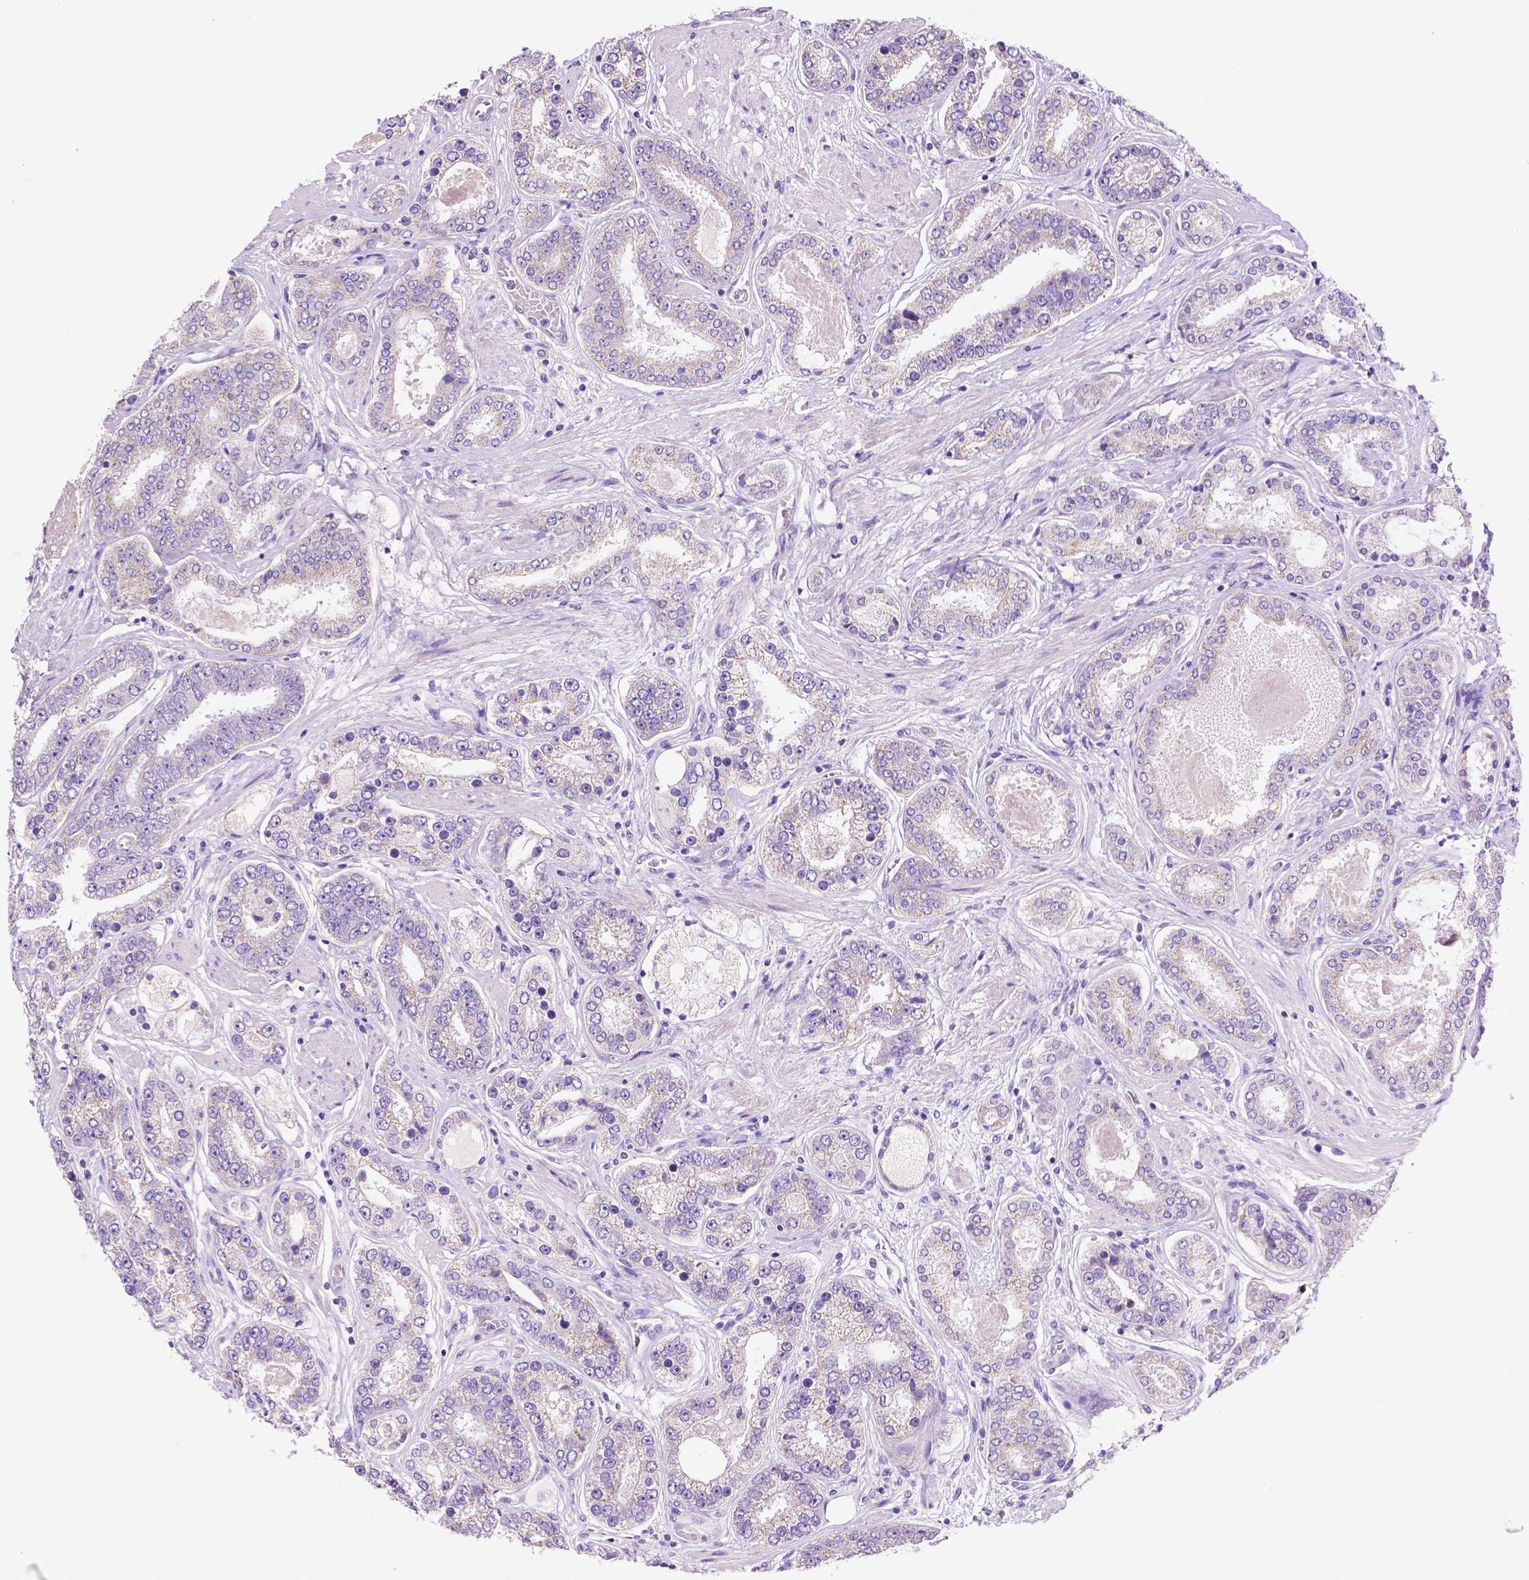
{"staining": {"intensity": "negative", "quantity": "none", "location": "none"}, "tissue": "prostate cancer", "cell_type": "Tumor cells", "image_type": "cancer", "snomed": [{"axis": "morphology", "description": "Adenocarcinoma, High grade"}, {"axis": "topography", "description": "Prostate"}], "caption": "A photomicrograph of prostate high-grade adenocarcinoma stained for a protein displays no brown staining in tumor cells. (Brightfield microscopy of DAB immunohistochemistry at high magnification).", "gene": "PHYHIP", "patient": {"sex": "male", "age": 63}}